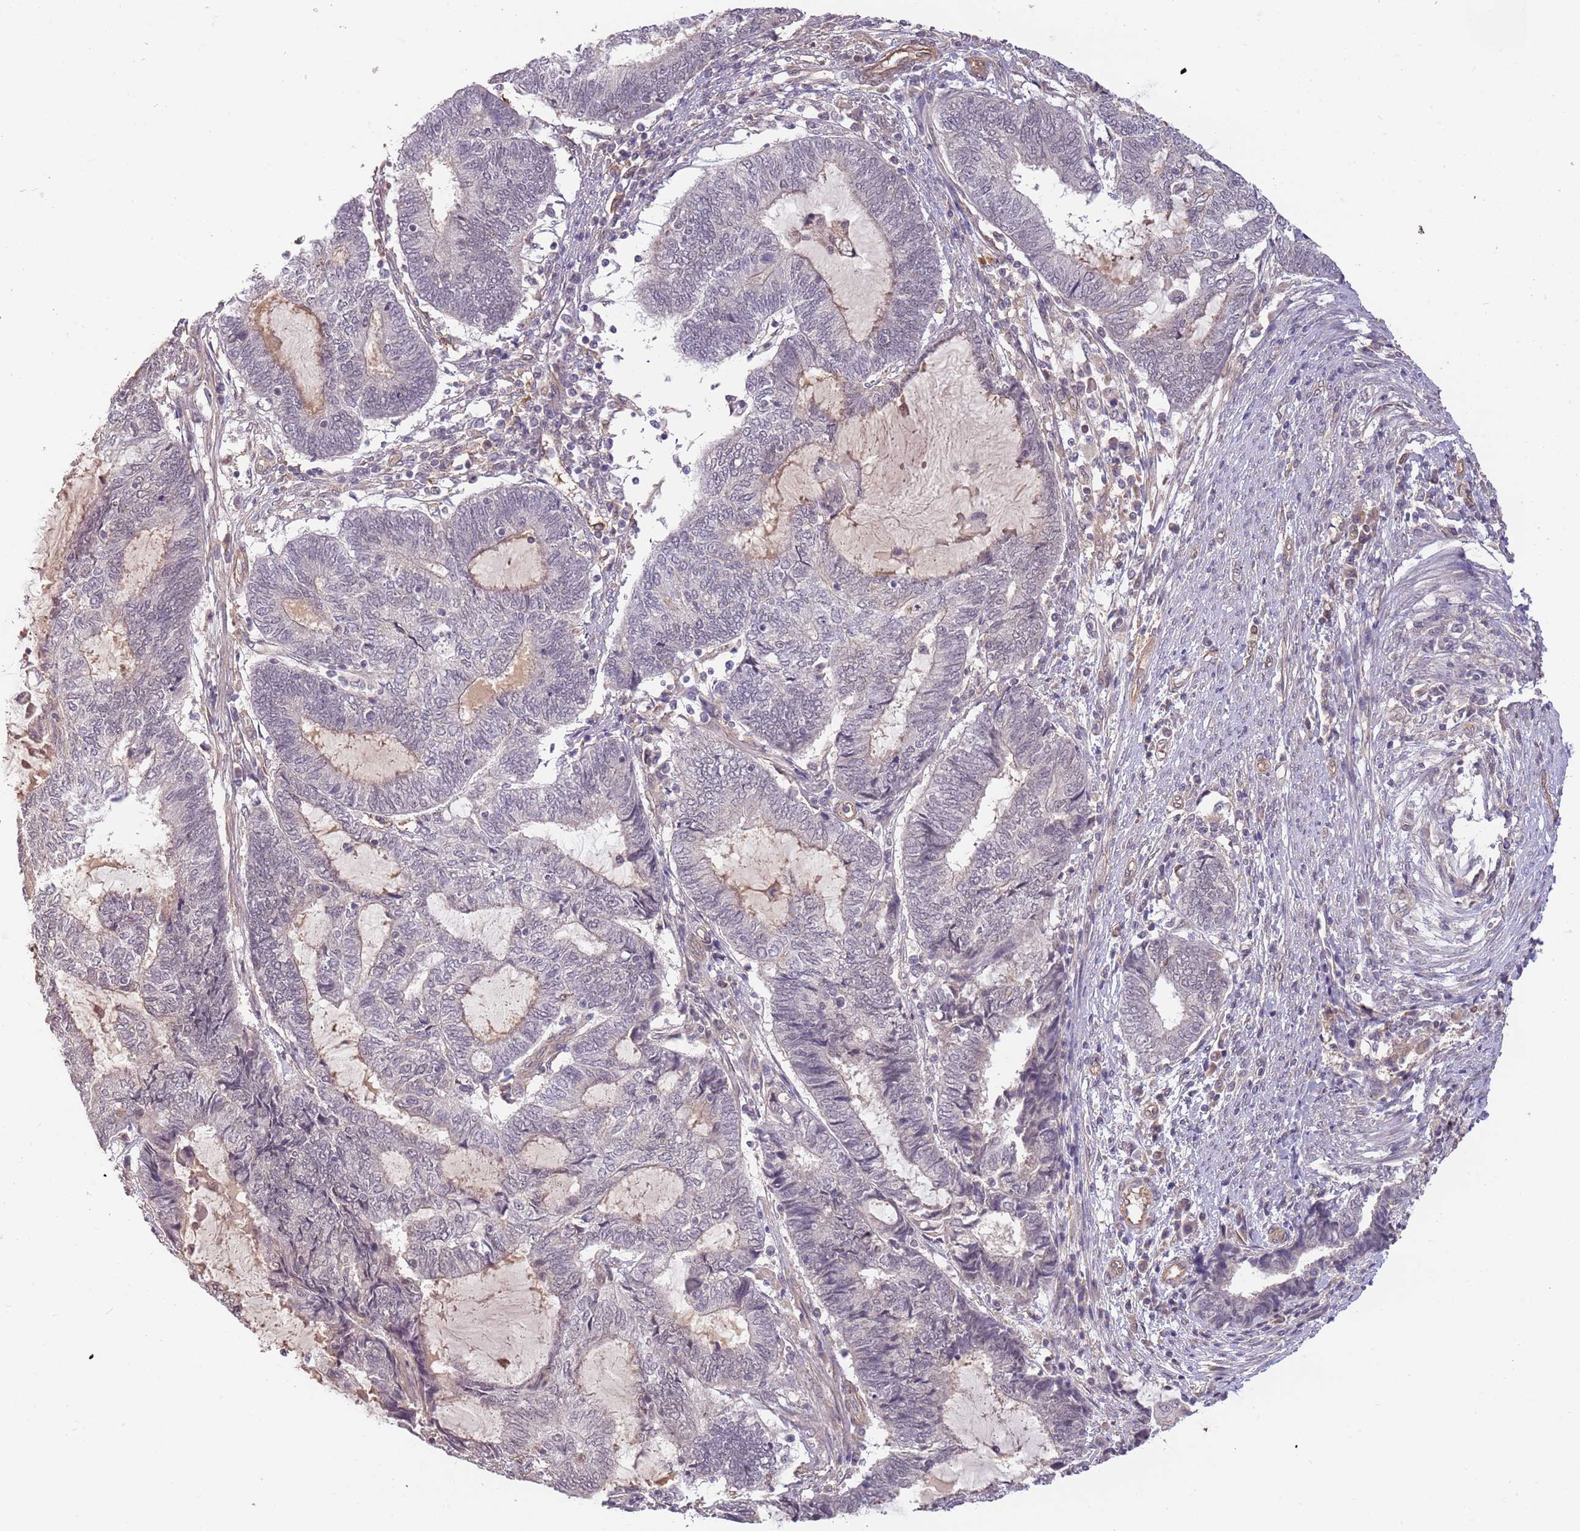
{"staining": {"intensity": "negative", "quantity": "none", "location": "none"}, "tissue": "endometrial cancer", "cell_type": "Tumor cells", "image_type": "cancer", "snomed": [{"axis": "morphology", "description": "Adenocarcinoma, NOS"}, {"axis": "topography", "description": "Uterus"}, {"axis": "topography", "description": "Endometrium"}], "caption": "Micrograph shows no significant protein expression in tumor cells of endometrial cancer.", "gene": "SURF2", "patient": {"sex": "female", "age": 70}}